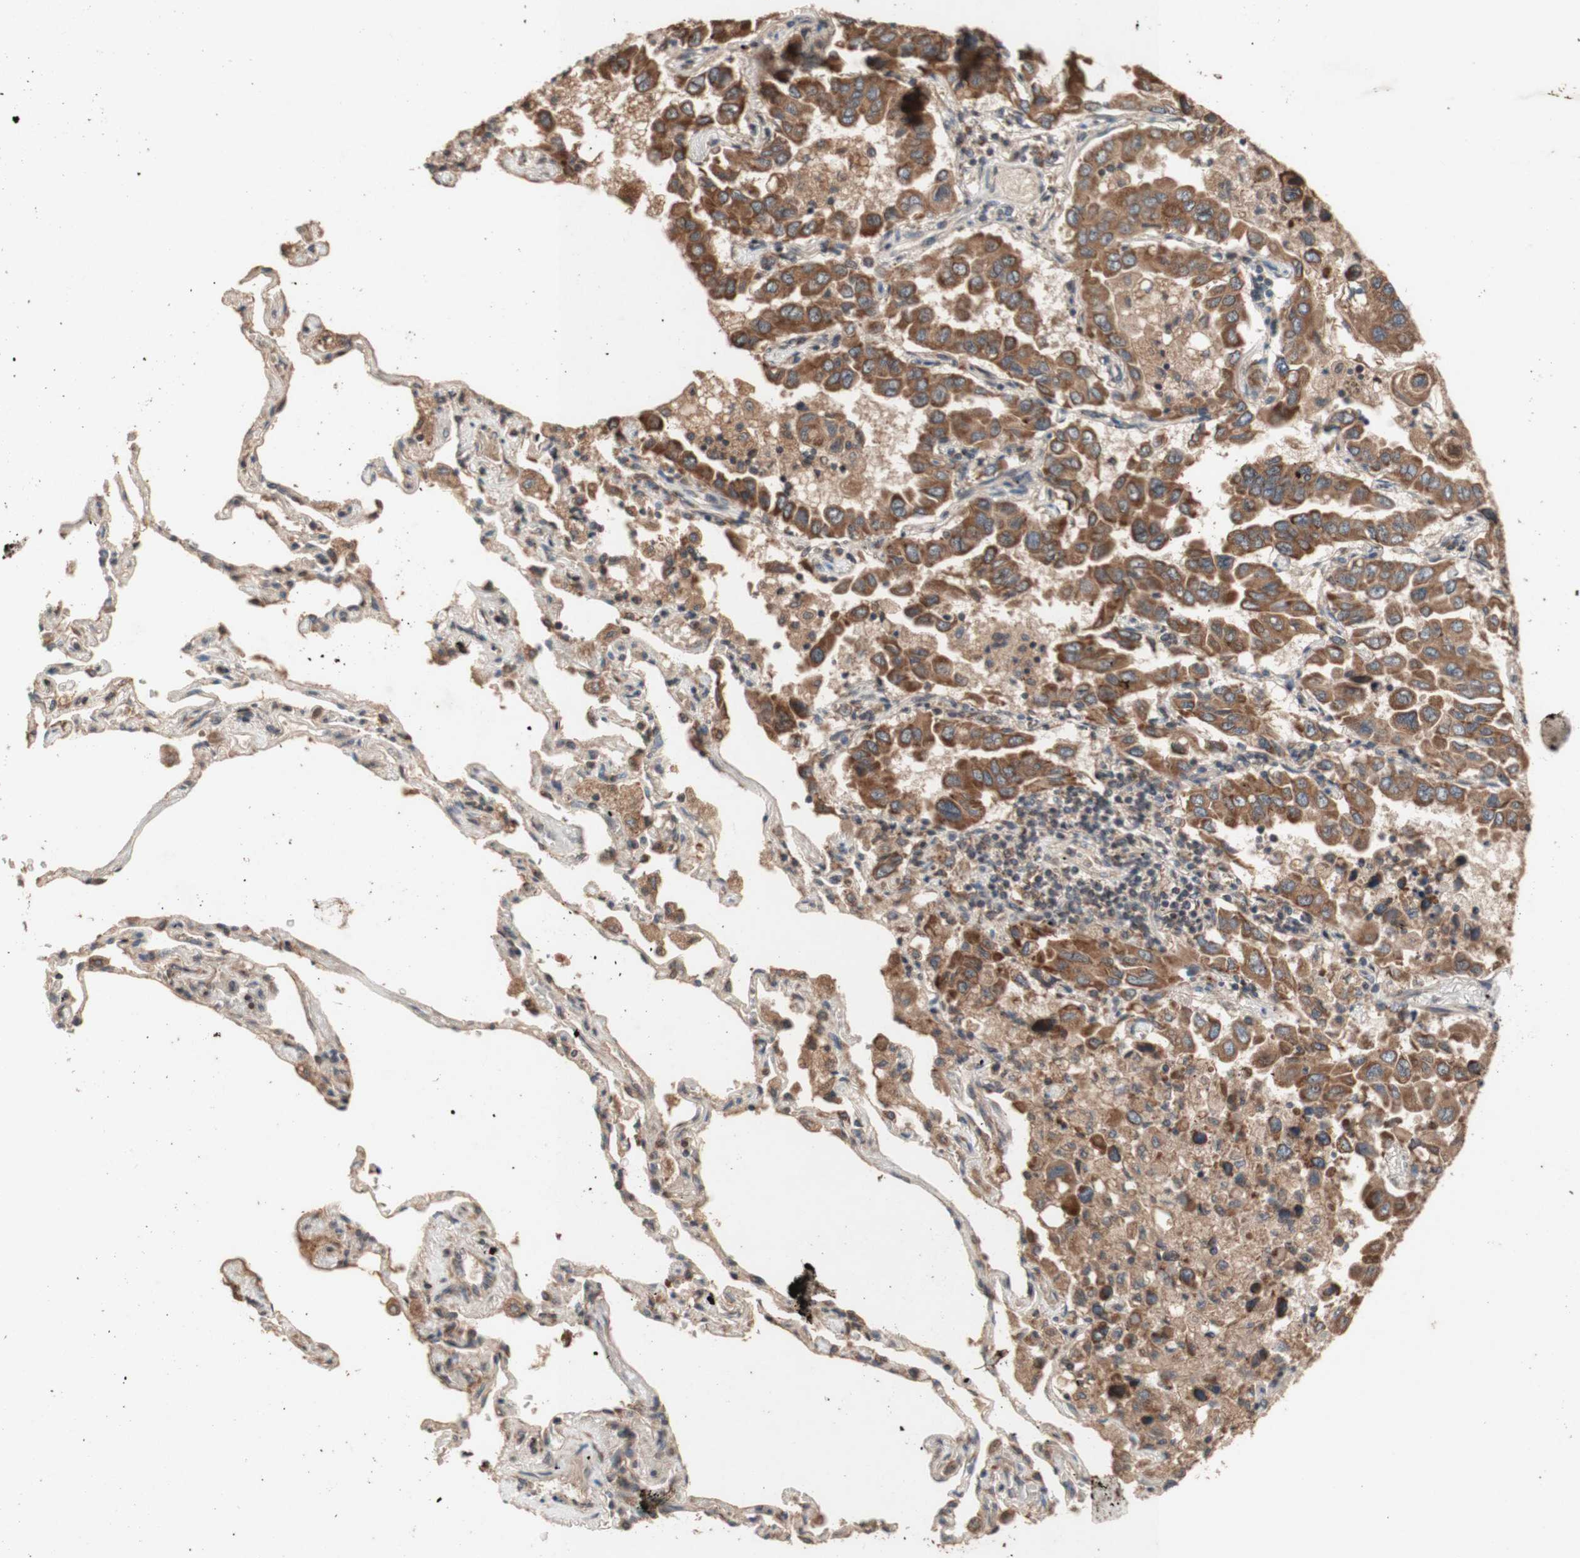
{"staining": {"intensity": "strong", "quantity": ">75%", "location": "cytoplasmic/membranous"}, "tissue": "lung cancer", "cell_type": "Tumor cells", "image_type": "cancer", "snomed": [{"axis": "morphology", "description": "Adenocarcinoma, NOS"}, {"axis": "topography", "description": "Lung"}], "caption": "Adenocarcinoma (lung) tissue displays strong cytoplasmic/membranous positivity in about >75% of tumor cells", "gene": "DDOST", "patient": {"sex": "male", "age": 64}}